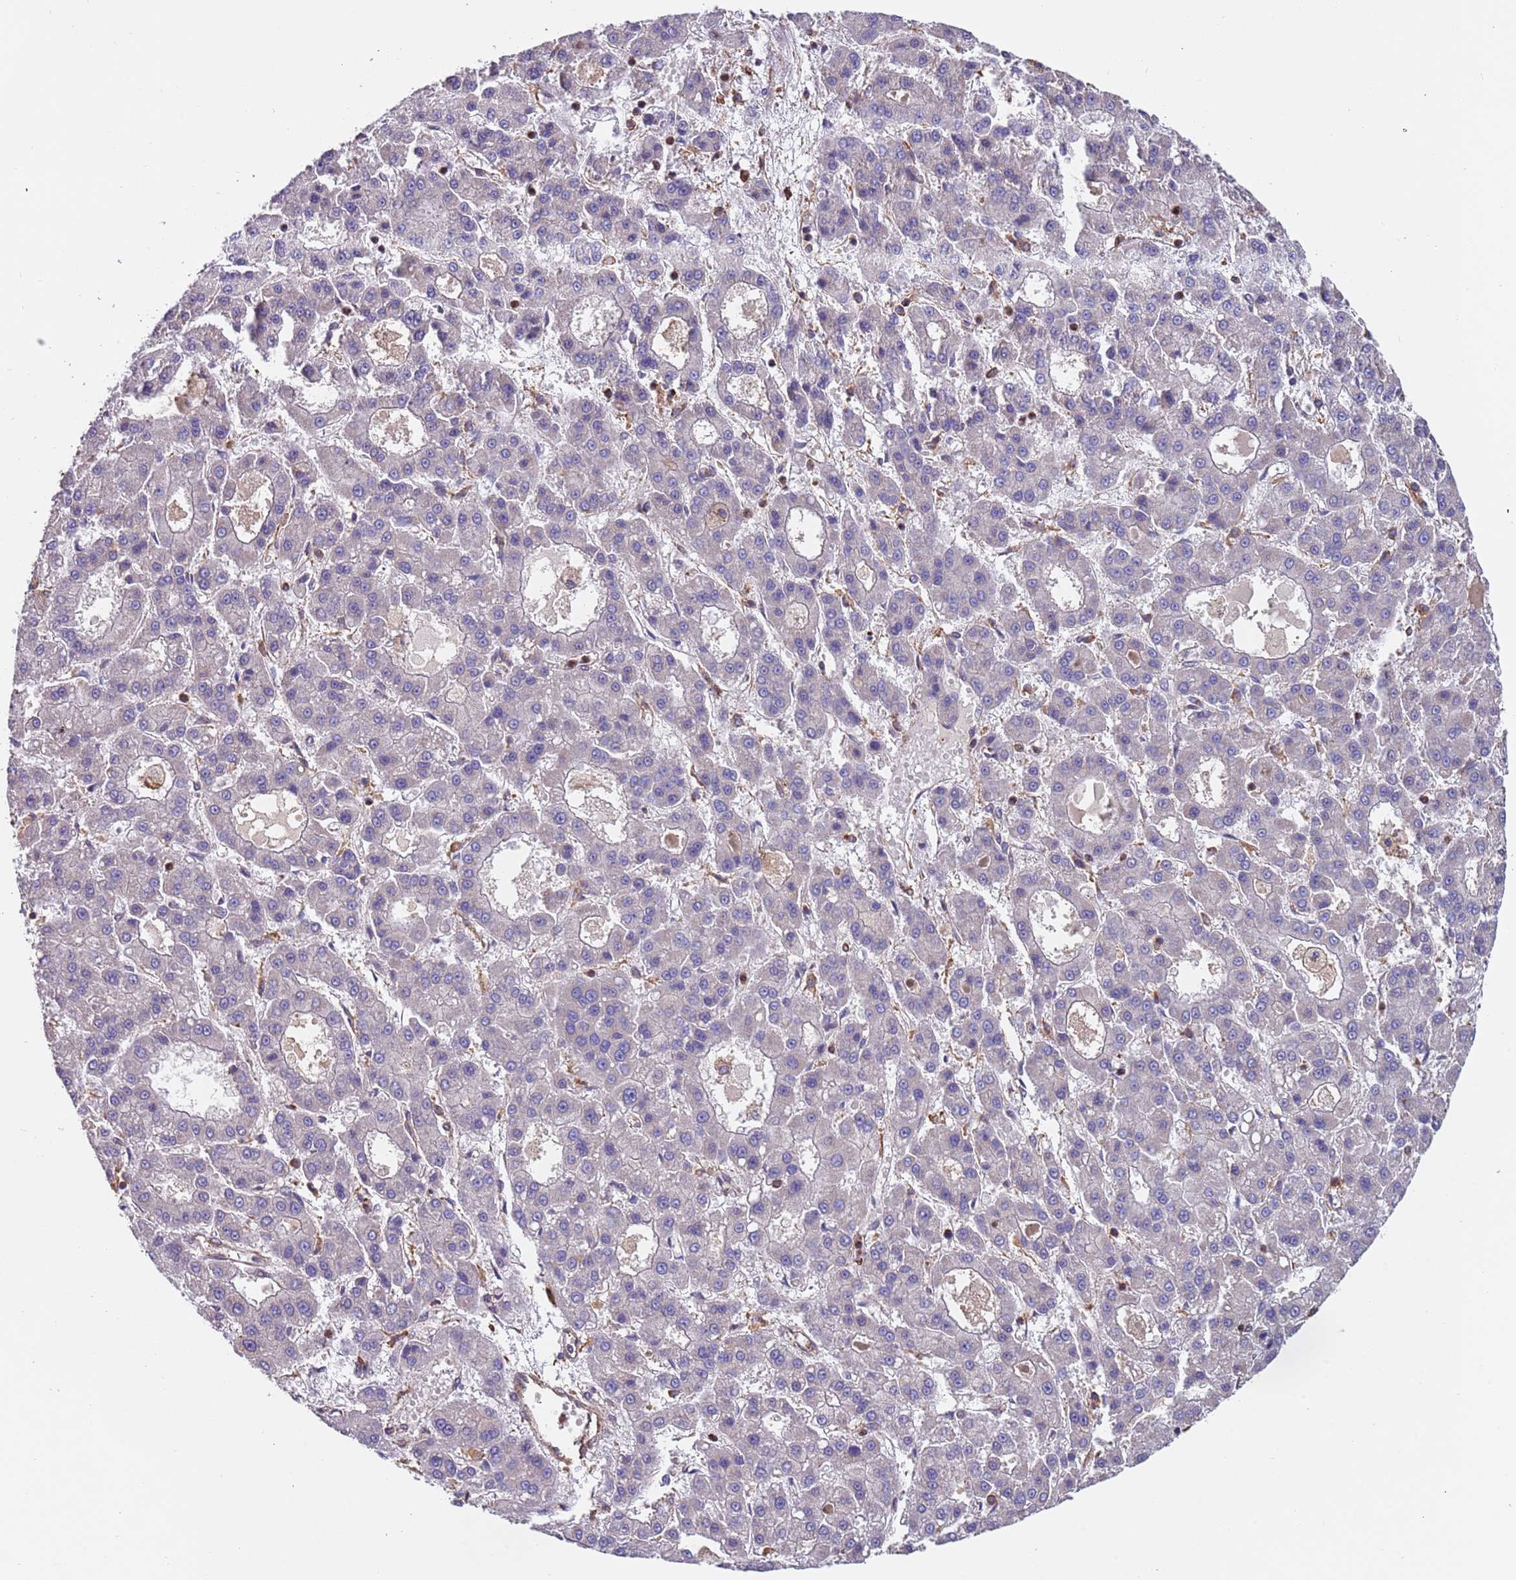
{"staining": {"intensity": "negative", "quantity": "none", "location": "none"}, "tissue": "liver cancer", "cell_type": "Tumor cells", "image_type": "cancer", "snomed": [{"axis": "morphology", "description": "Carcinoma, Hepatocellular, NOS"}, {"axis": "topography", "description": "Liver"}], "caption": "High magnification brightfield microscopy of hepatocellular carcinoma (liver) stained with DAB (3,3'-diaminobenzidine) (brown) and counterstained with hematoxylin (blue): tumor cells show no significant expression.", "gene": "SYT4", "patient": {"sex": "male", "age": 70}}